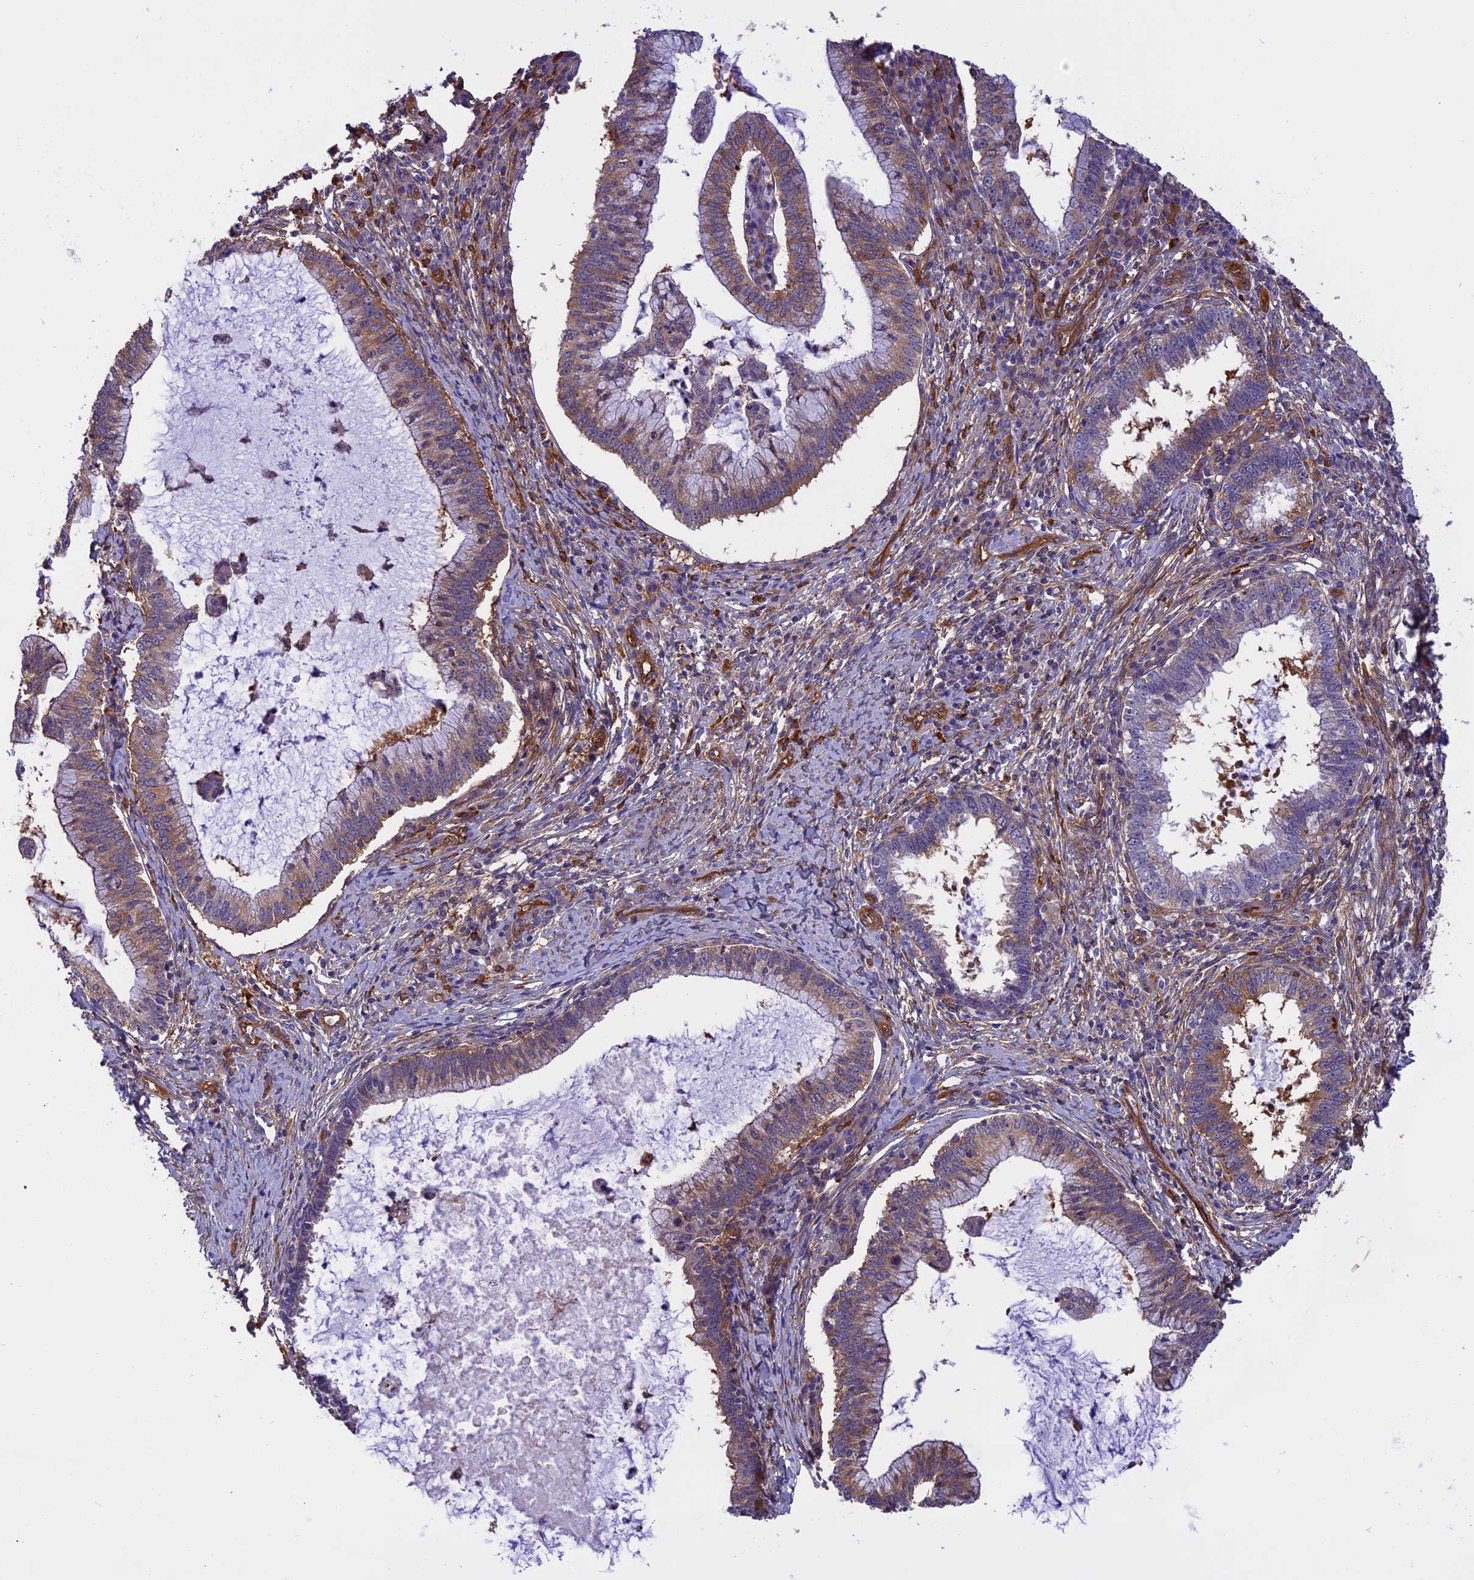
{"staining": {"intensity": "moderate", "quantity": "25%-75%", "location": "cytoplasmic/membranous"}, "tissue": "cervical cancer", "cell_type": "Tumor cells", "image_type": "cancer", "snomed": [{"axis": "morphology", "description": "Adenocarcinoma, NOS"}, {"axis": "topography", "description": "Cervix"}], "caption": "Adenocarcinoma (cervical) stained with a protein marker demonstrates moderate staining in tumor cells.", "gene": "EHBP1L1", "patient": {"sex": "female", "age": 36}}